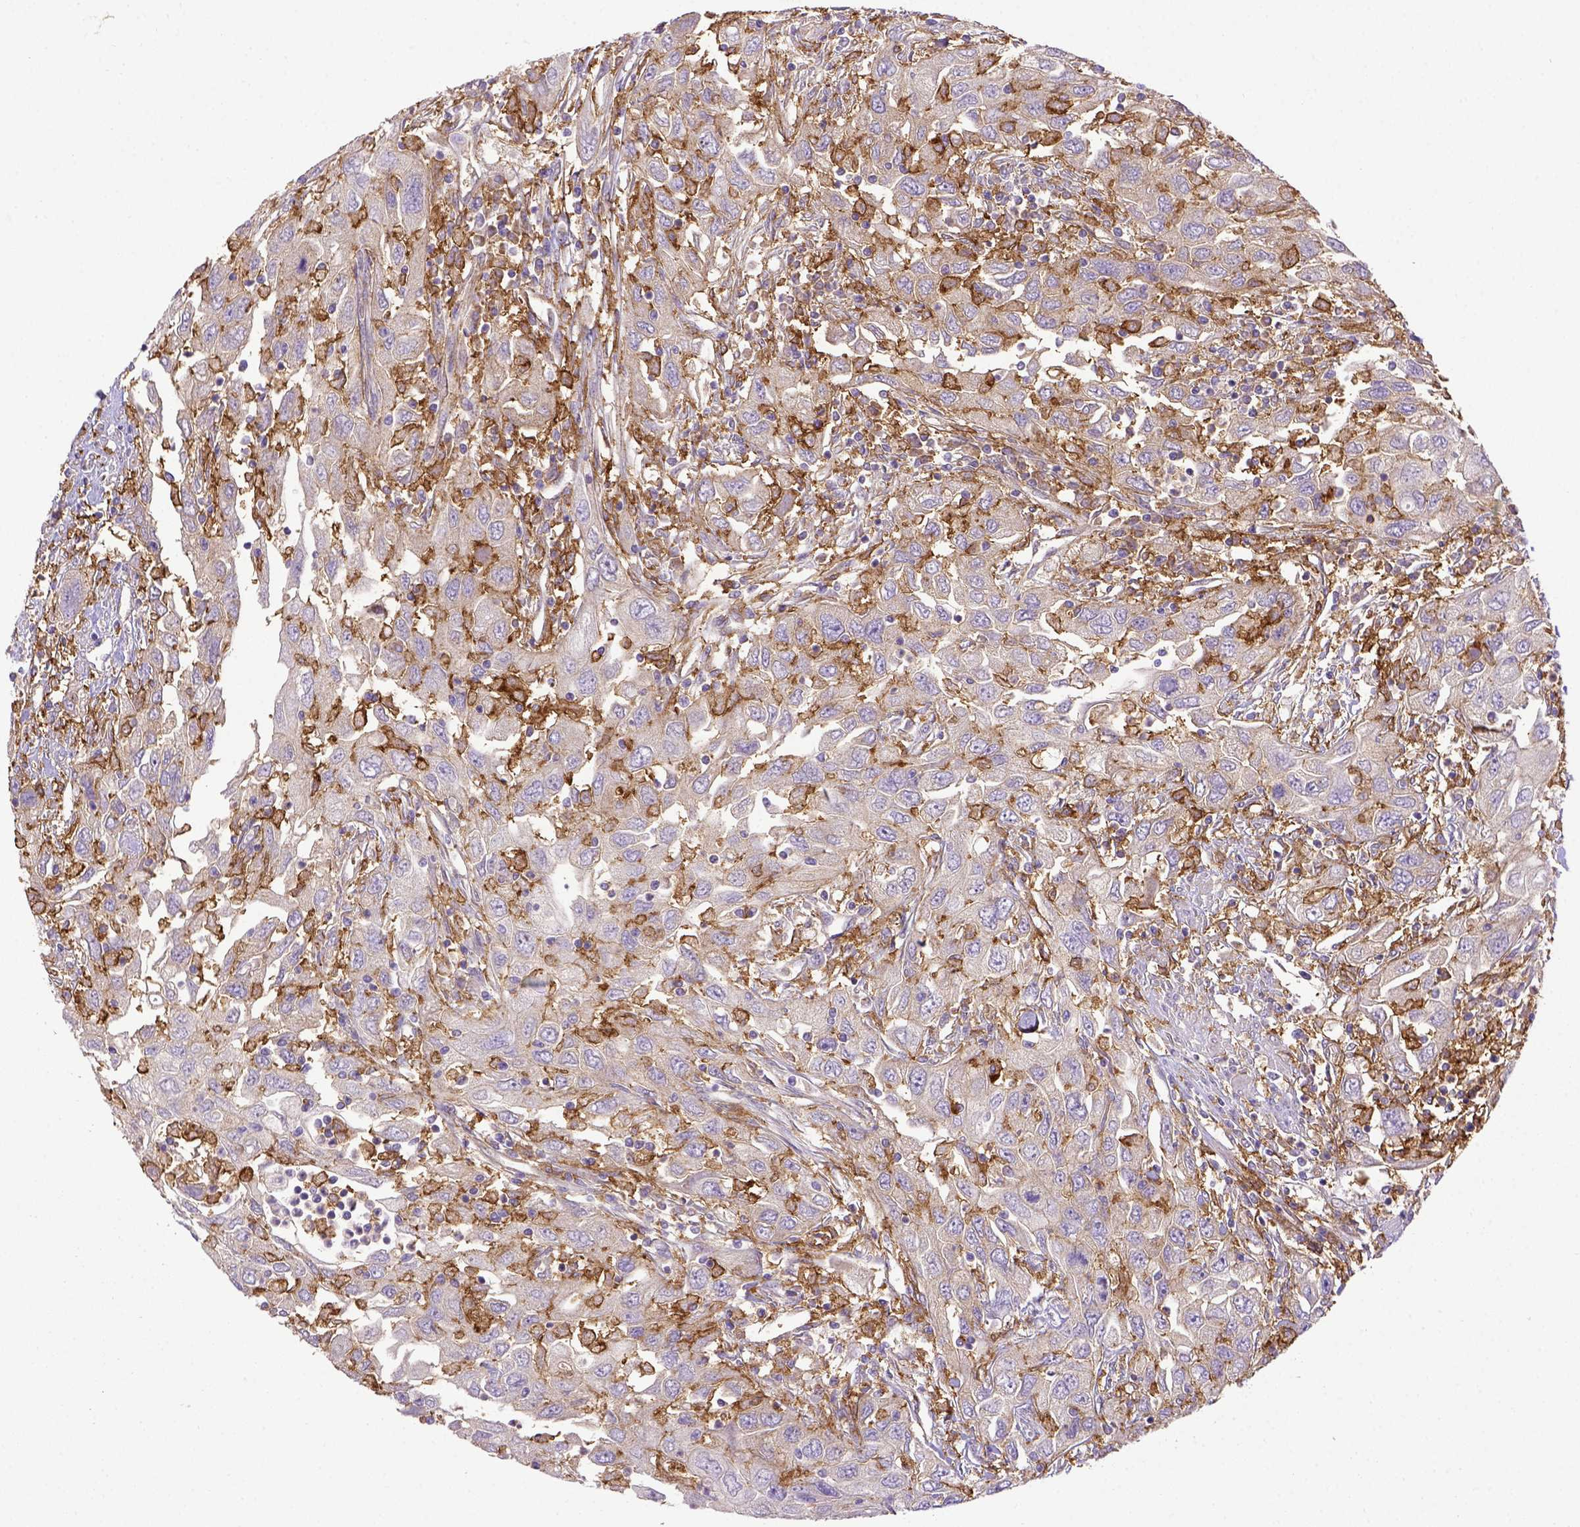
{"staining": {"intensity": "negative", "quantity": "none", "location": "none"}, "tissue": "urothelial cancer", "cell_type": "Tumor cells", "image_type": "cancer", "snomed": [{"axis": "morphology", "description": "Urothelial carcinoma, High grade"}, {"axis": "topography", "description": "Urinary bladder"}], "caption": "This is a micrograph of immunohistochemistry (IHC) staining of urothelial cancer, which shows no expression in tumor cells.", "gene": "CD40", "patient": {"sex": "male", "age": 76}}